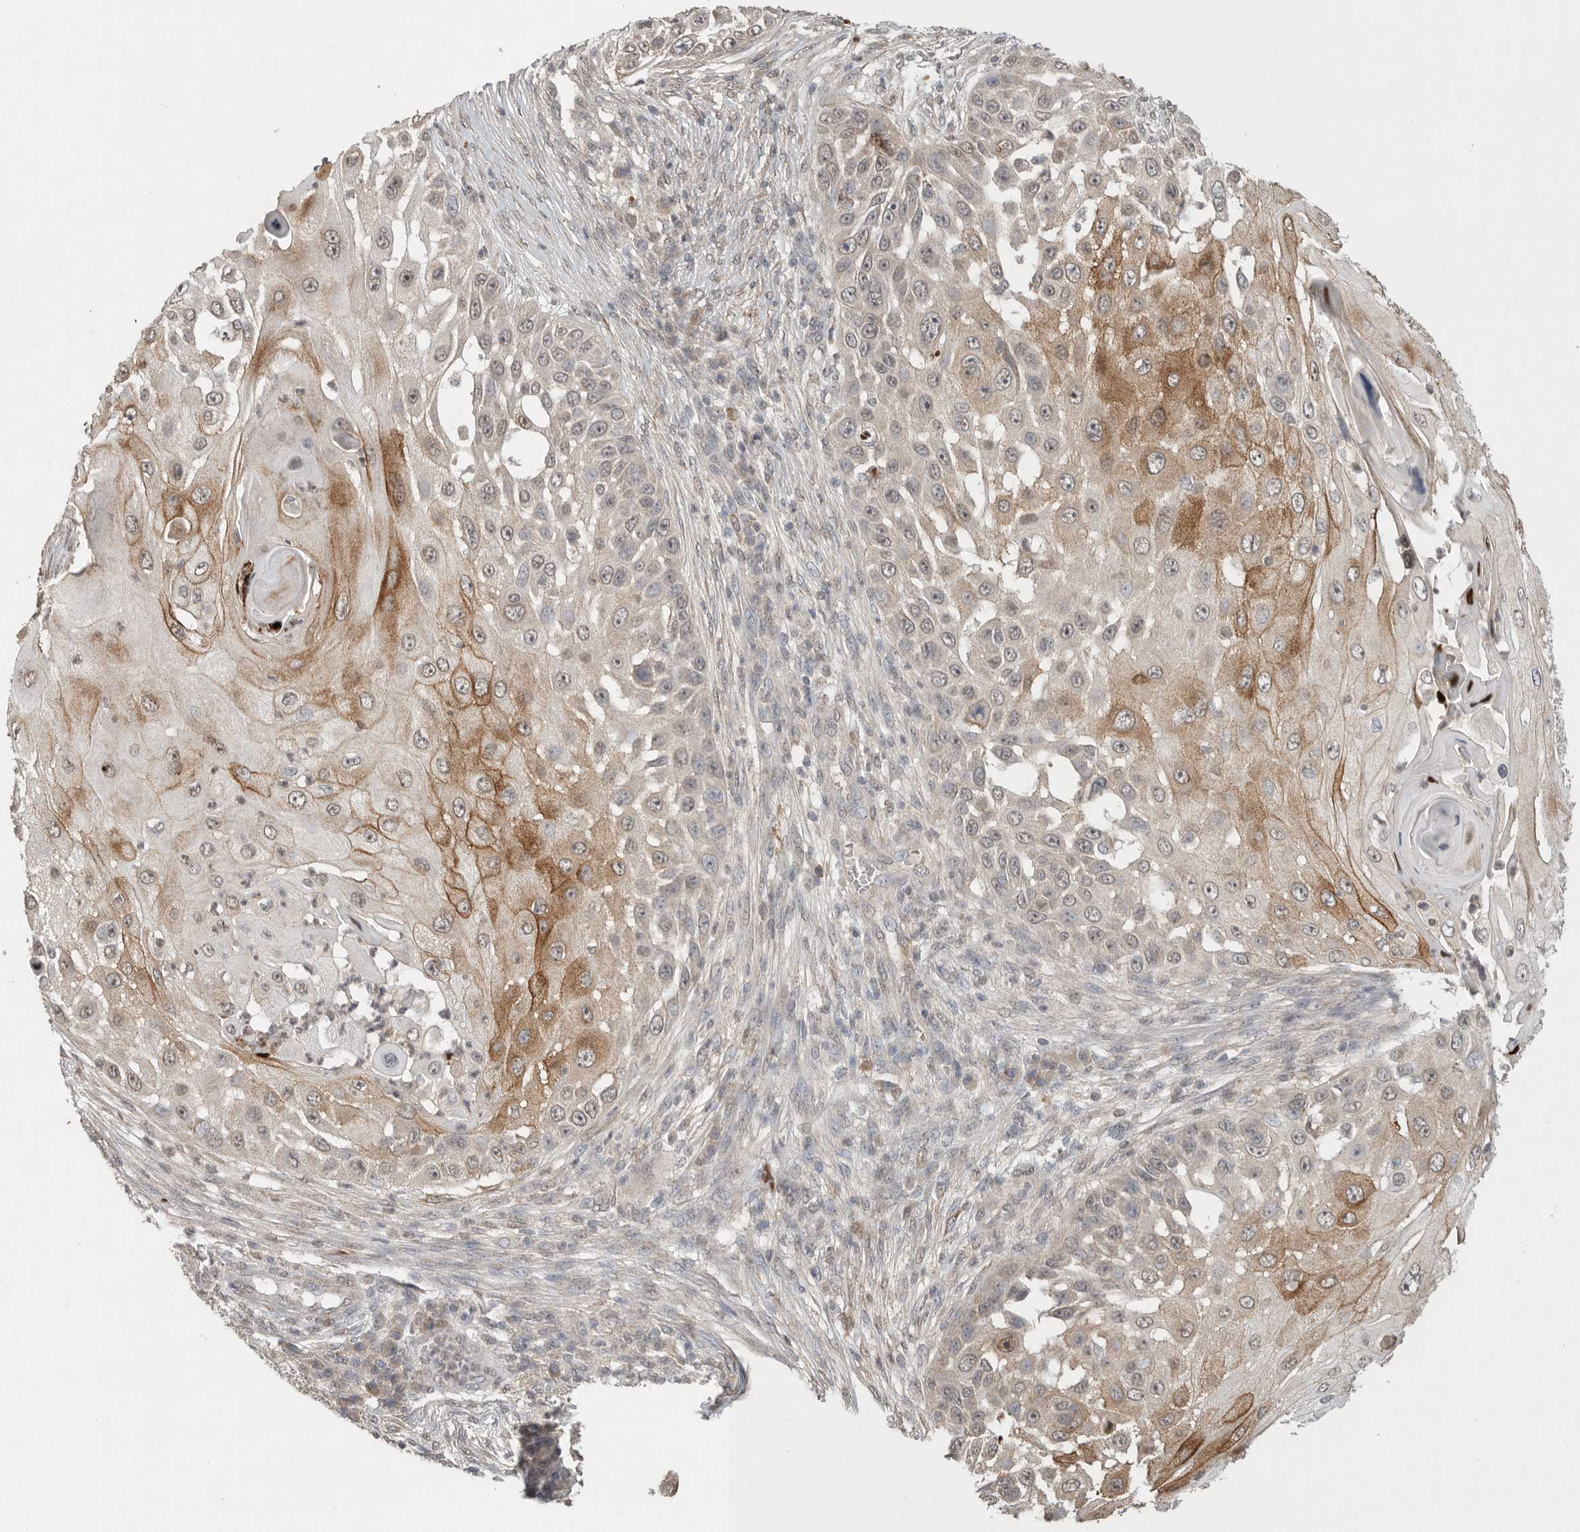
{"staining": {"intensity": "moderate", "quantity": "25%-75%", "location": "cytoplasmic/membranous"}, "tissue": "skin cancer", "cell_type": "Tumor cells", "image_type": "cancer", "snomed": [{"axis": "morphology", "description": "Squamous cell carcinoma, NOS"}, {"axis": "topography", "description": "Skin"}], "caption": "DAB (3,3'-diaminobenzidine) immunohistochemical staining of skin cancer (squamous cell carcinoma) reveals moderate cytoplasmic/membranous protein staining in about 25%-75% of tumor cells. (DAB (3,3'-diaminobenzidine) = brown stain, brightfield microscopy at high magnification).", "gene": "KLK5", "patient": {"sex": "female", "age": 44}}